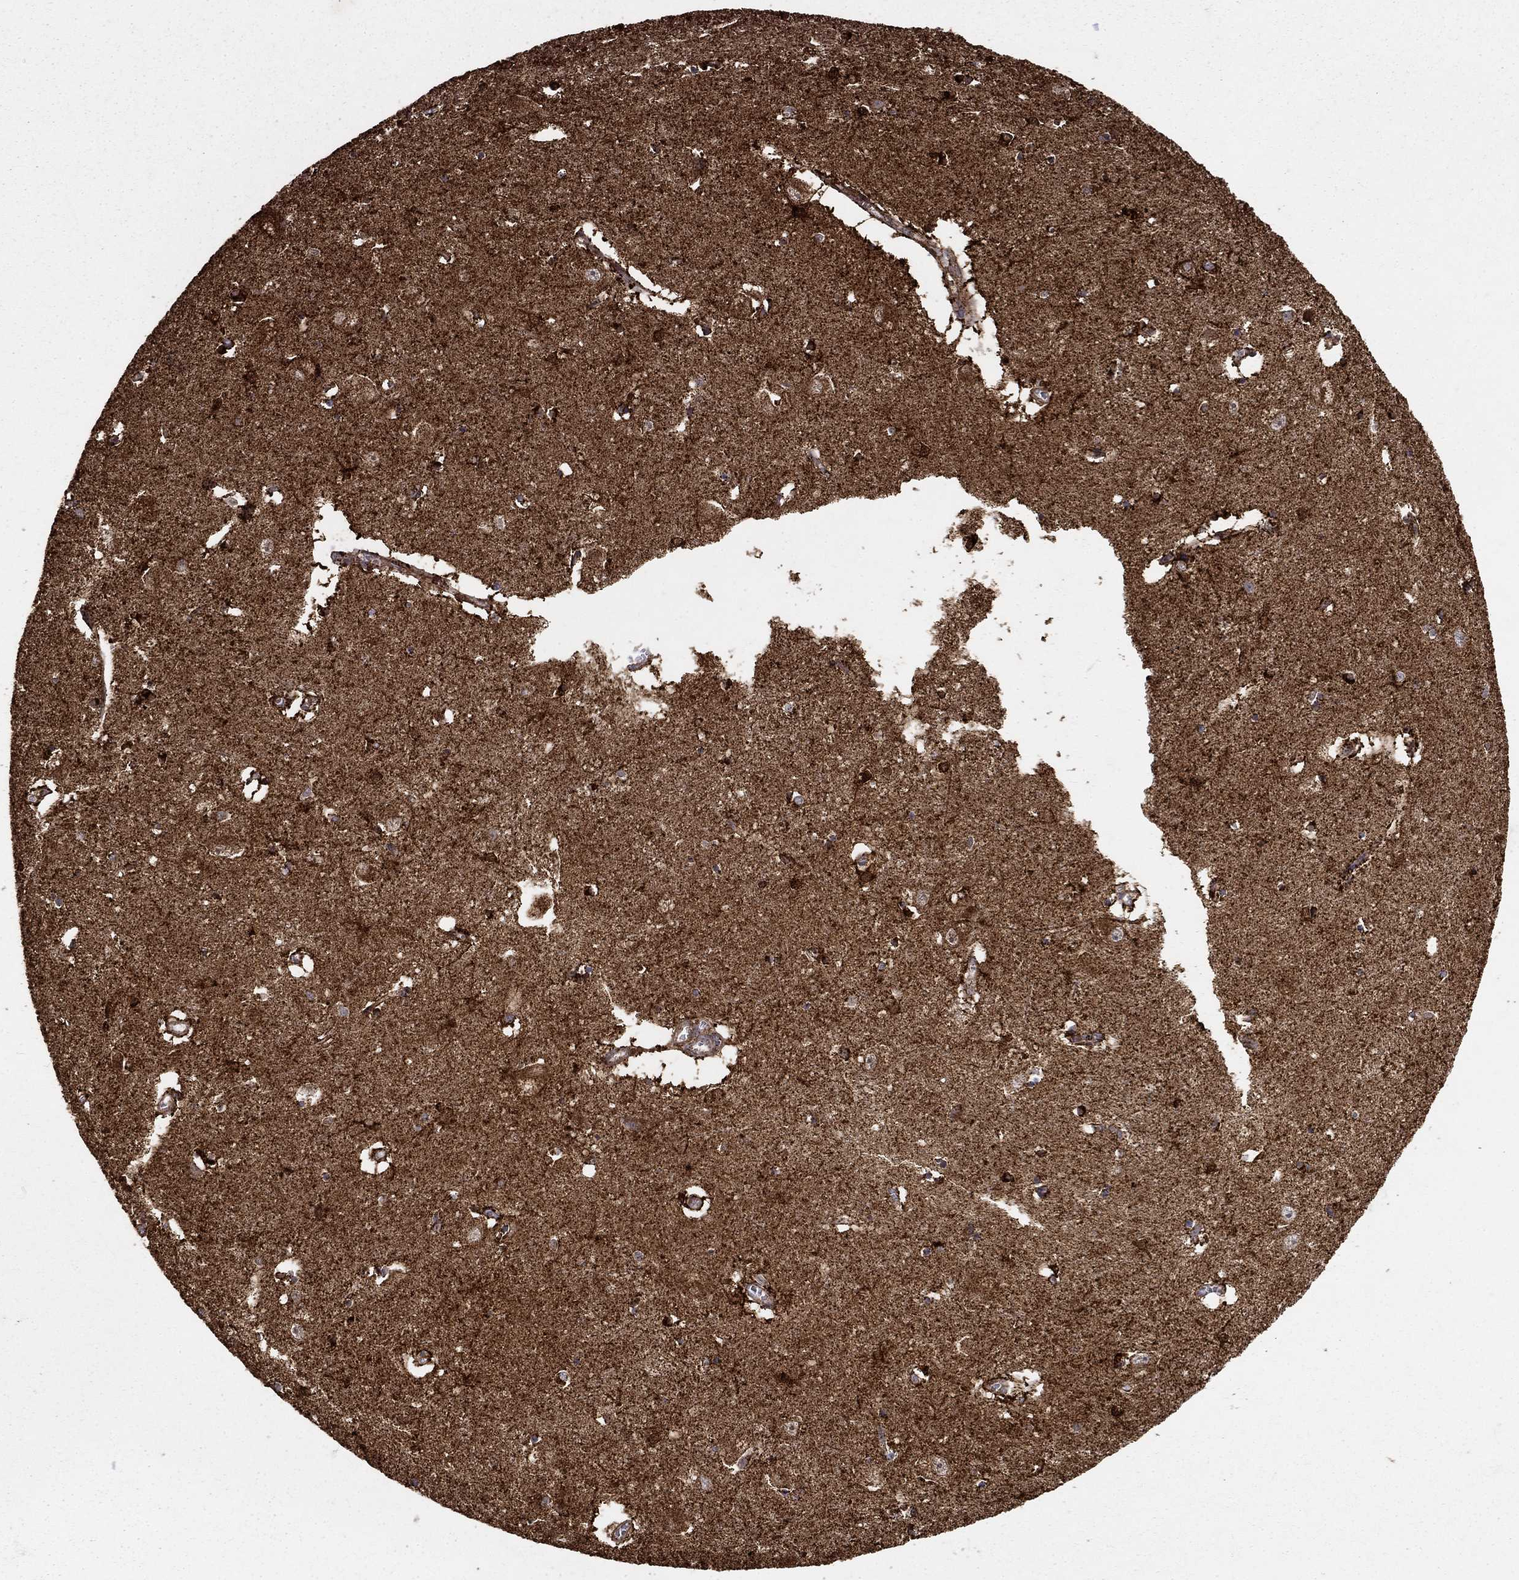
{"staining": {"intensity": "strong", "quantity": ">75%", "location": "cytoplasmic/membranous"}, "tissue": "caudate", "cell_type": "Glial cells", "image_type": "normal", "snomed": [{"axis": "morphology", "description": "Normal tissue, NOS"}, {"axis": "topography", "description": "Lateral ventricle wall"}], "caption": "An immunohistochemistry histopathology image of normal tissue is shown. Protein staining in brown shows strong cytoplasmic/membranous positivity in caudate within glial cells. (DAB IHC with brightfield microscopy, high magnification).", "gene": "GCSH", "patient": {"sex": "male", "age": 54}}